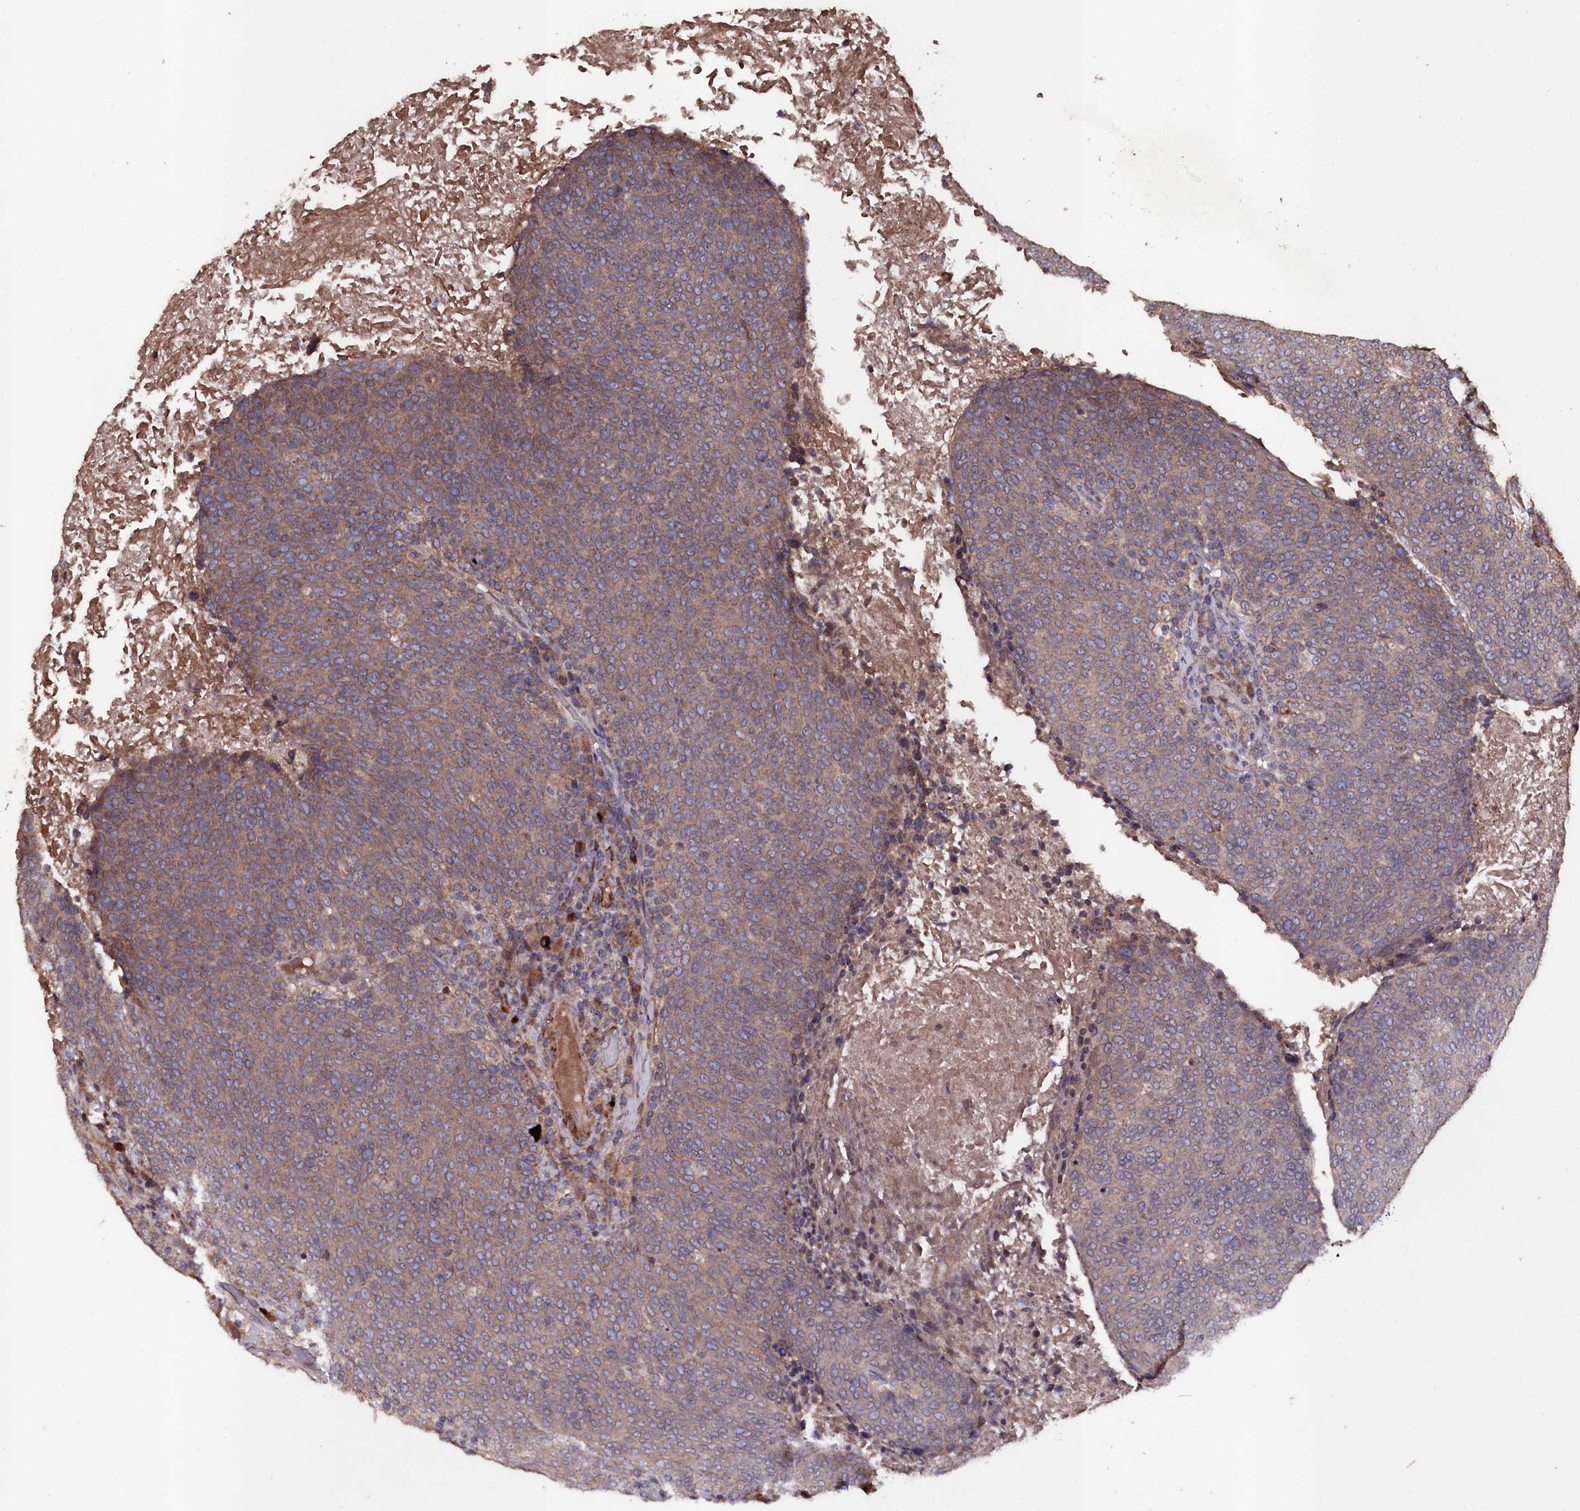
{"staining": {"intensity": "moderate", "quantity": ">75%", "location": "cytoplasmic/membranous"}, "tissue": "head and neck cancer", "cell_type": "Tumor cells", "image_type": "cancer", "snomed": [{"axis": "morphology", "description": "Squamous cell carcinoma, NOS"}, {"axis": "morphology", "description": "Squamous cell carcinoma, metastatic, NOS"}, {"axis": "topography", "description": "Lymph node"}, {"axis": "topography", "description": "Head-Neck"}], "caption": "Protein expression by immunohistochemistry (IHC) reveals moderate cytoplasmic/membranous staining in about >75% of tumor cells in metastatic squamous cell carcinoma (head and neck).", "gene": "MYO1H", "patient": {"sex": "male", "age": 62}}